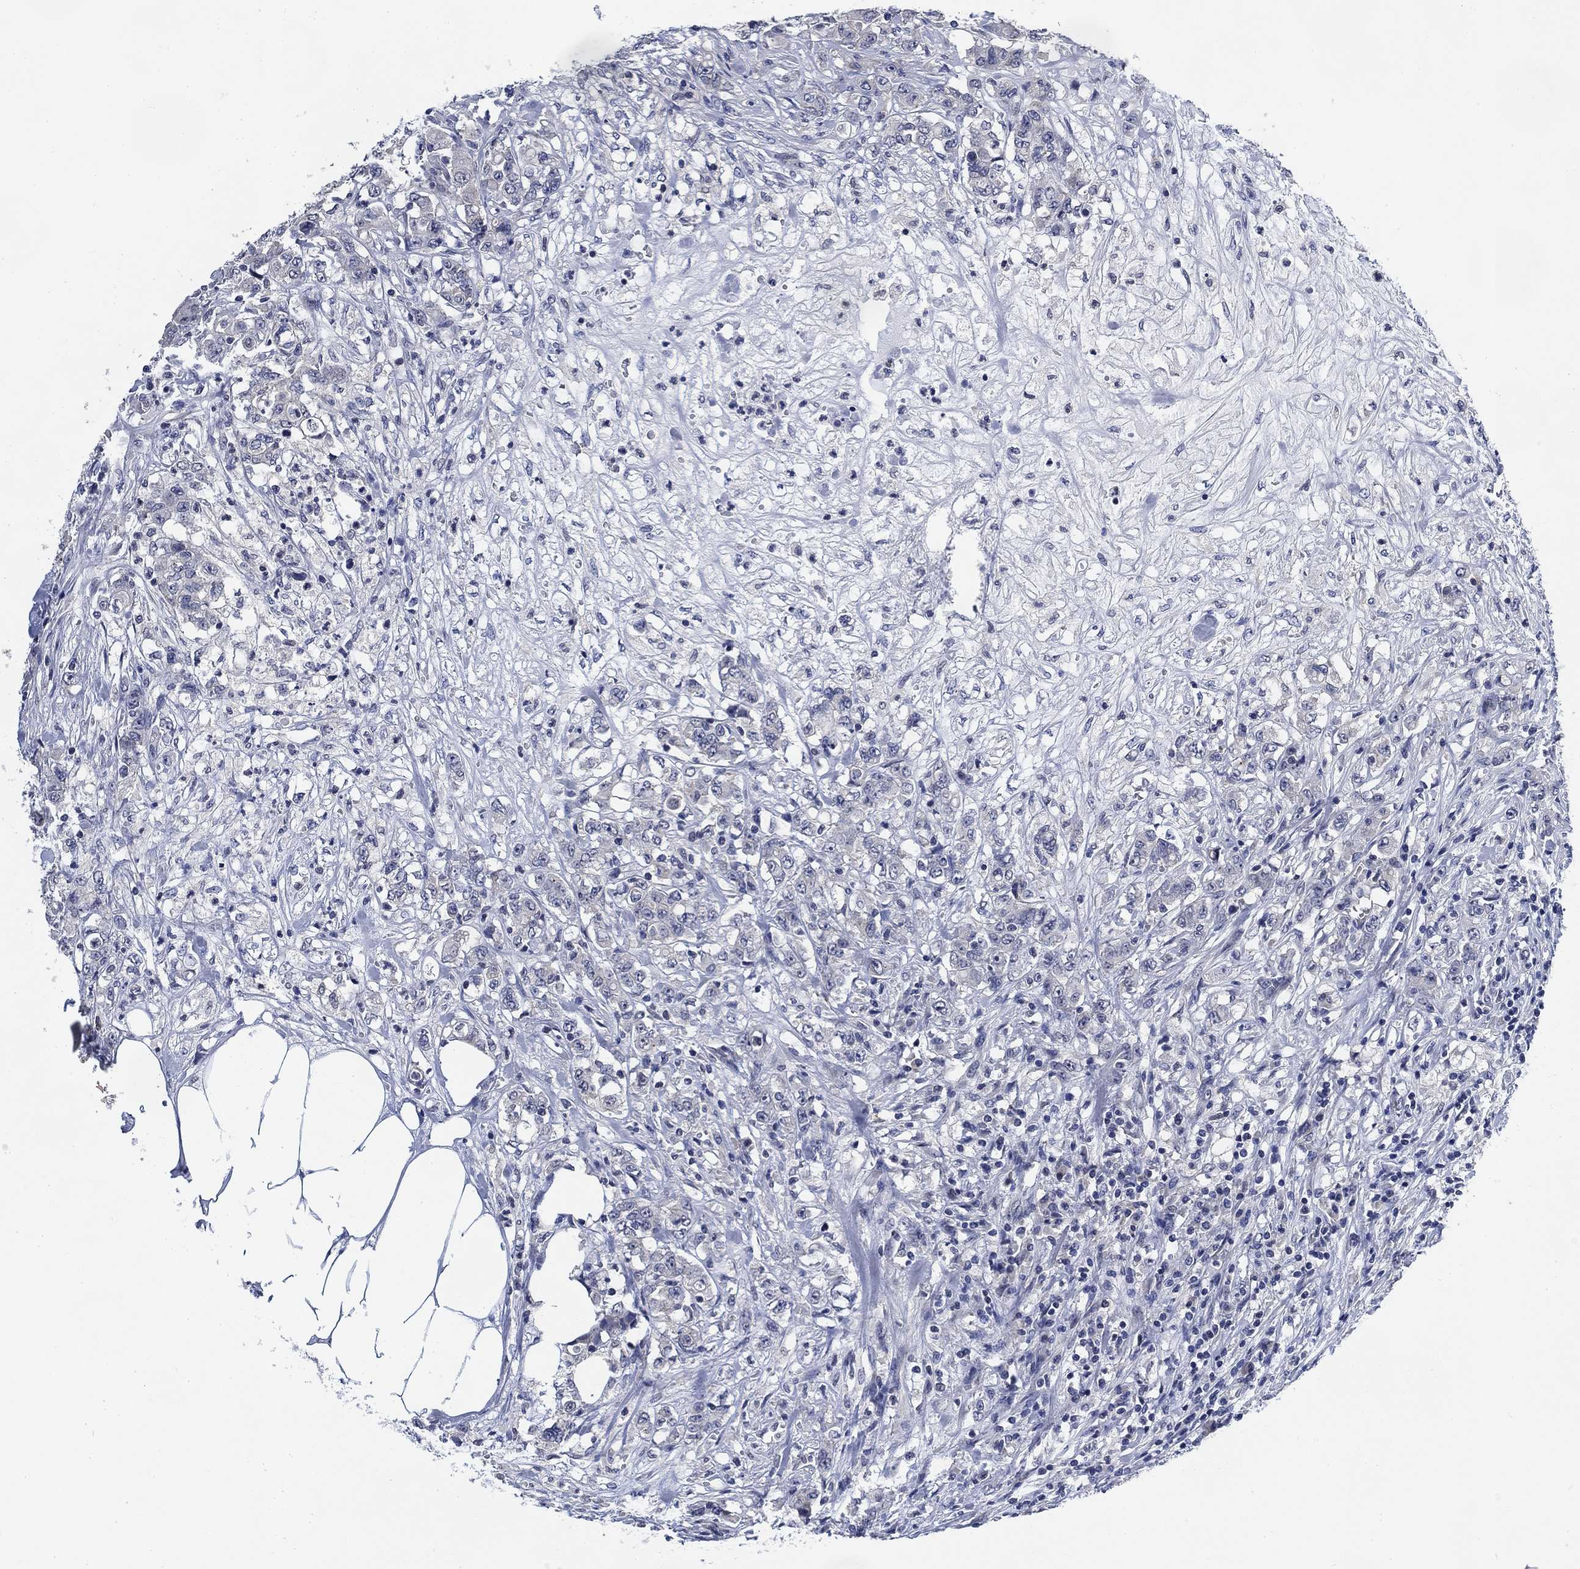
{"staining": {"intensity": "negative", "quantity": "none", "location": "none"}, "tissue": "colorectal cancer", "cell_type": "Tumor cells", "image_type": "cancer", "snomed": [{"axis": "morphology", "description": "Adenocarcinoma, NOS"}, {"axis": "topography", "description": "Colon"}], "caption": "This is an immunohistochemistry micrograph of colorectal cancer. There is no staining in tumor cells.", "gene": "DAZL", "patient": {"sex": "female", "age": 48}}